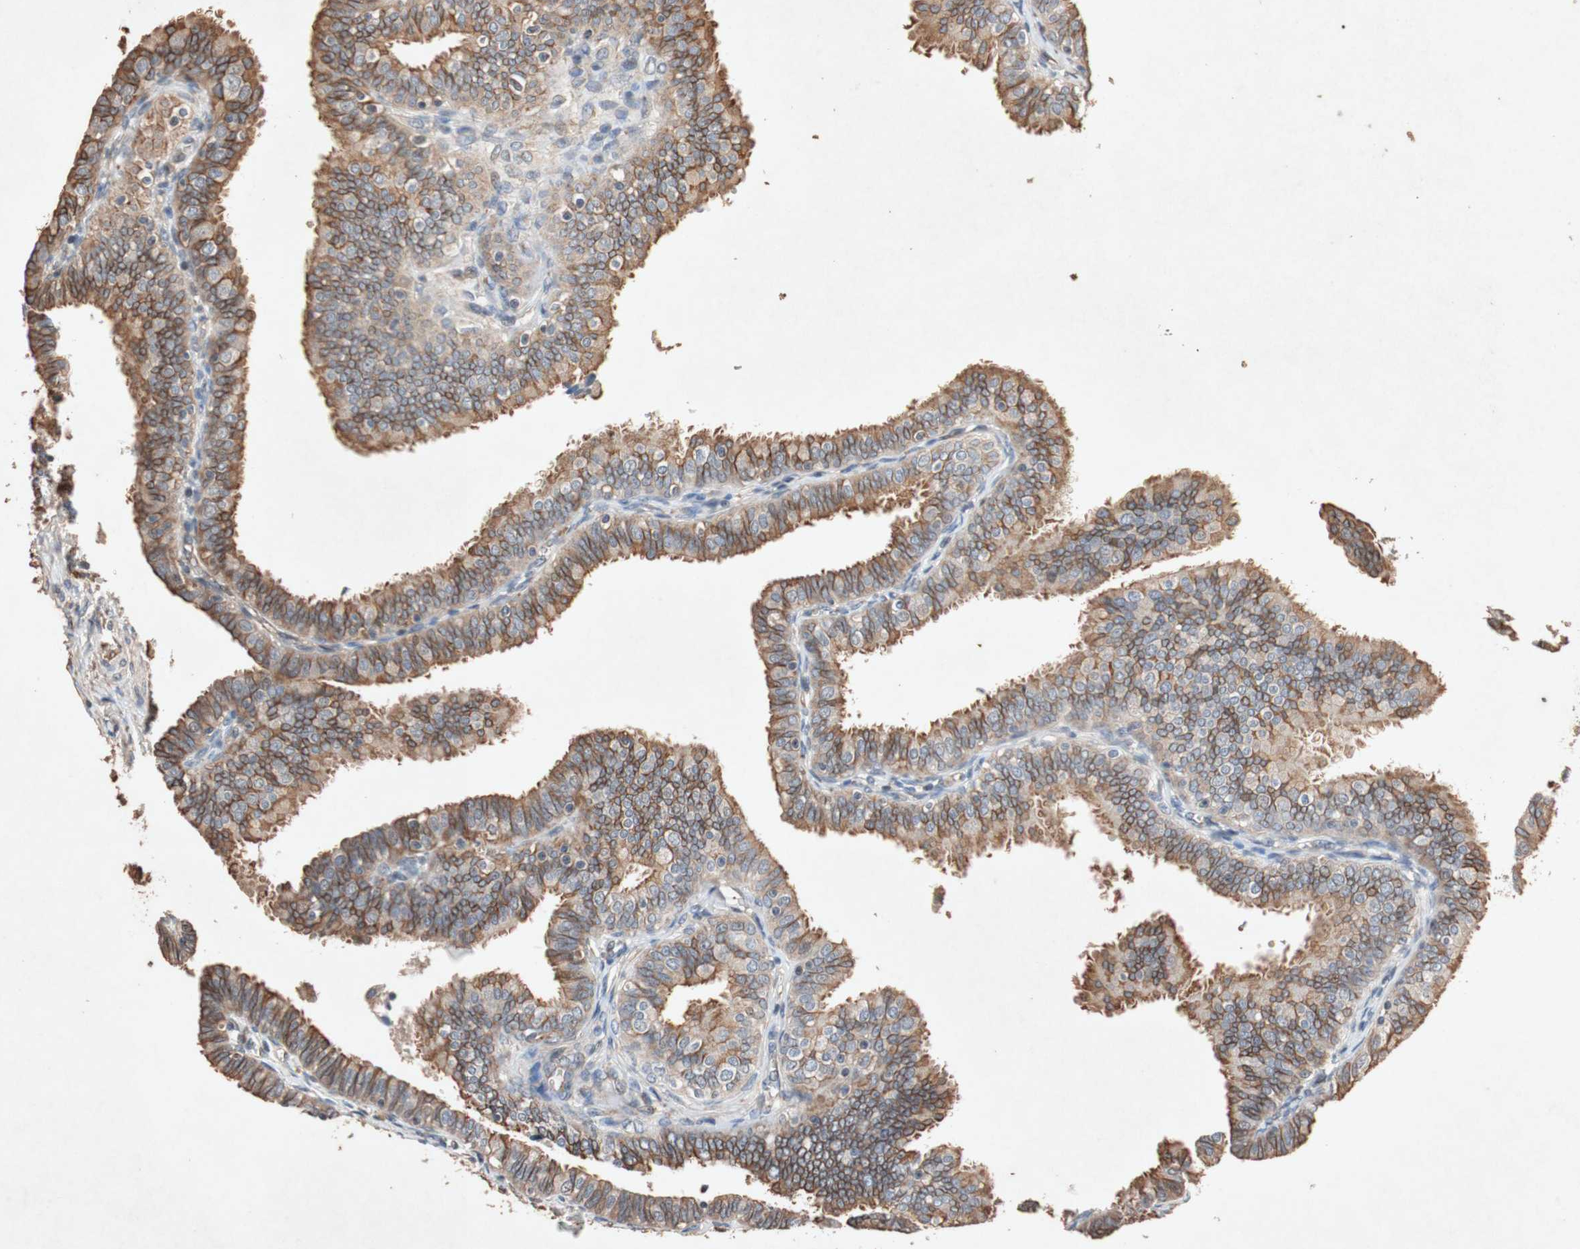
{"staining": {"intensity": "moderate", "quantity": ">75%", "location": "cytoplasmic/membranous"}, "tissue": "fallopian tube", "cell_type": "Glandular cells", "image_type": "normal", "snomed": [{"axis": "morphology", "description": "Normal tissue, NOS"}, {"axis": "topography", "description": "Fallopian tube"}], "caption": "High-power microscopy captured an IHC image of benign fallopian tube, revealing moderate cytoplasmic/membranous staining in about >75% of glandular cells. (DAB IHC, brown staining for protein, blue staining for nuclei).", "gene": "TUBB", "patient": {"sex": "female", "age": 46}}